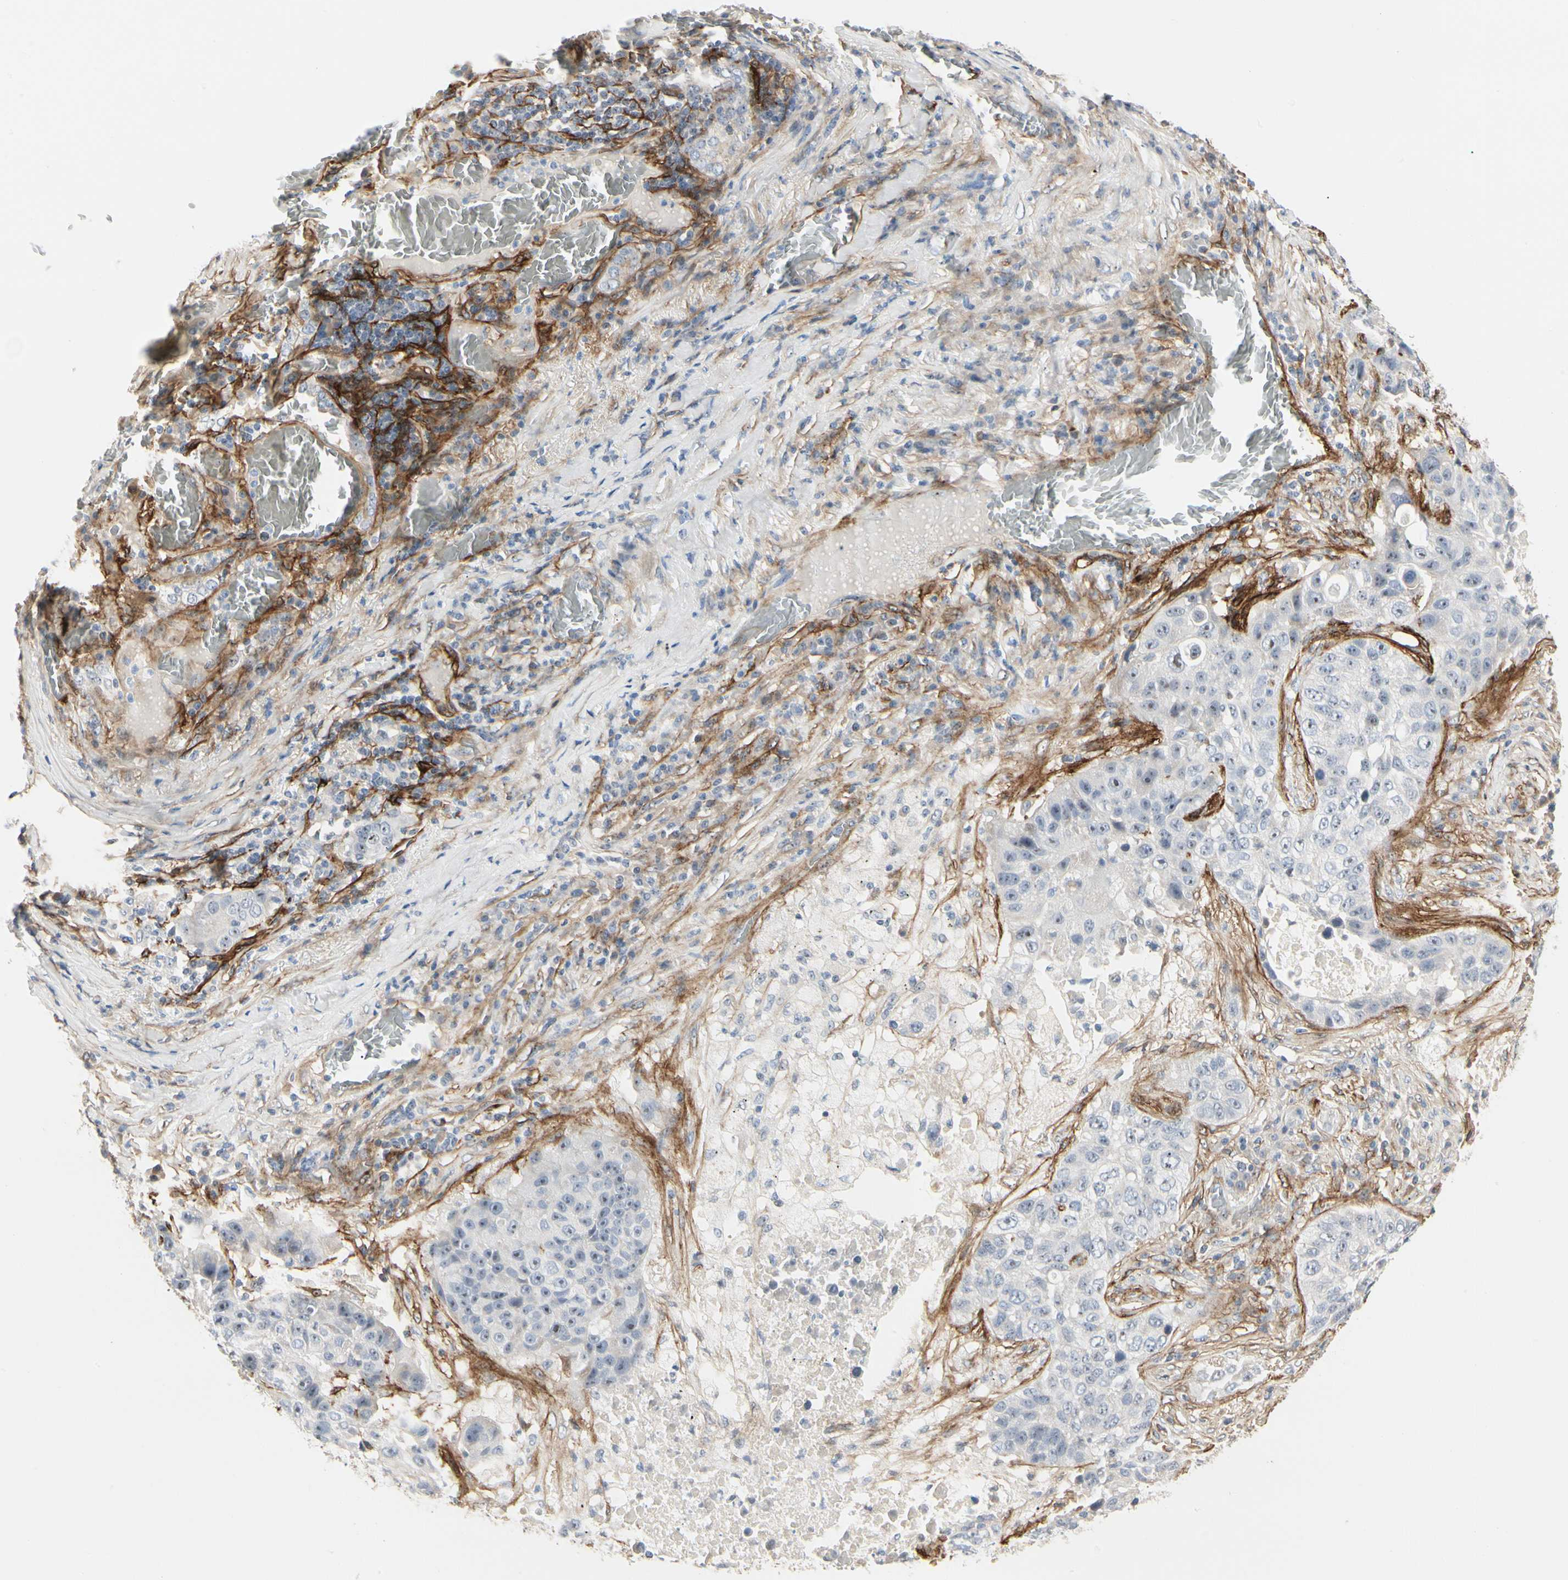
{"staining": {"intensity": "negative", "quantity": "none", "location": "none"}, "tissue": "lung cancer", "cell_type": "Tumor cells", "image_type": "cancer", "snomed": [{"axis": "morphology", "description": "Squamous cell carcinoma, NOS"}, {"axis": "topography", "description": "Lung"}], "caption": "Immunohistochemistry of squamous cell carcinoma (lung) demonstrates no expression in tumor cells. (Brightfield microscopy of DAB (3,3'-diaminobenzidine) IHC at high magnification).", "gene": "GGT5", "patient": {"sex": "male", "age": 57}}